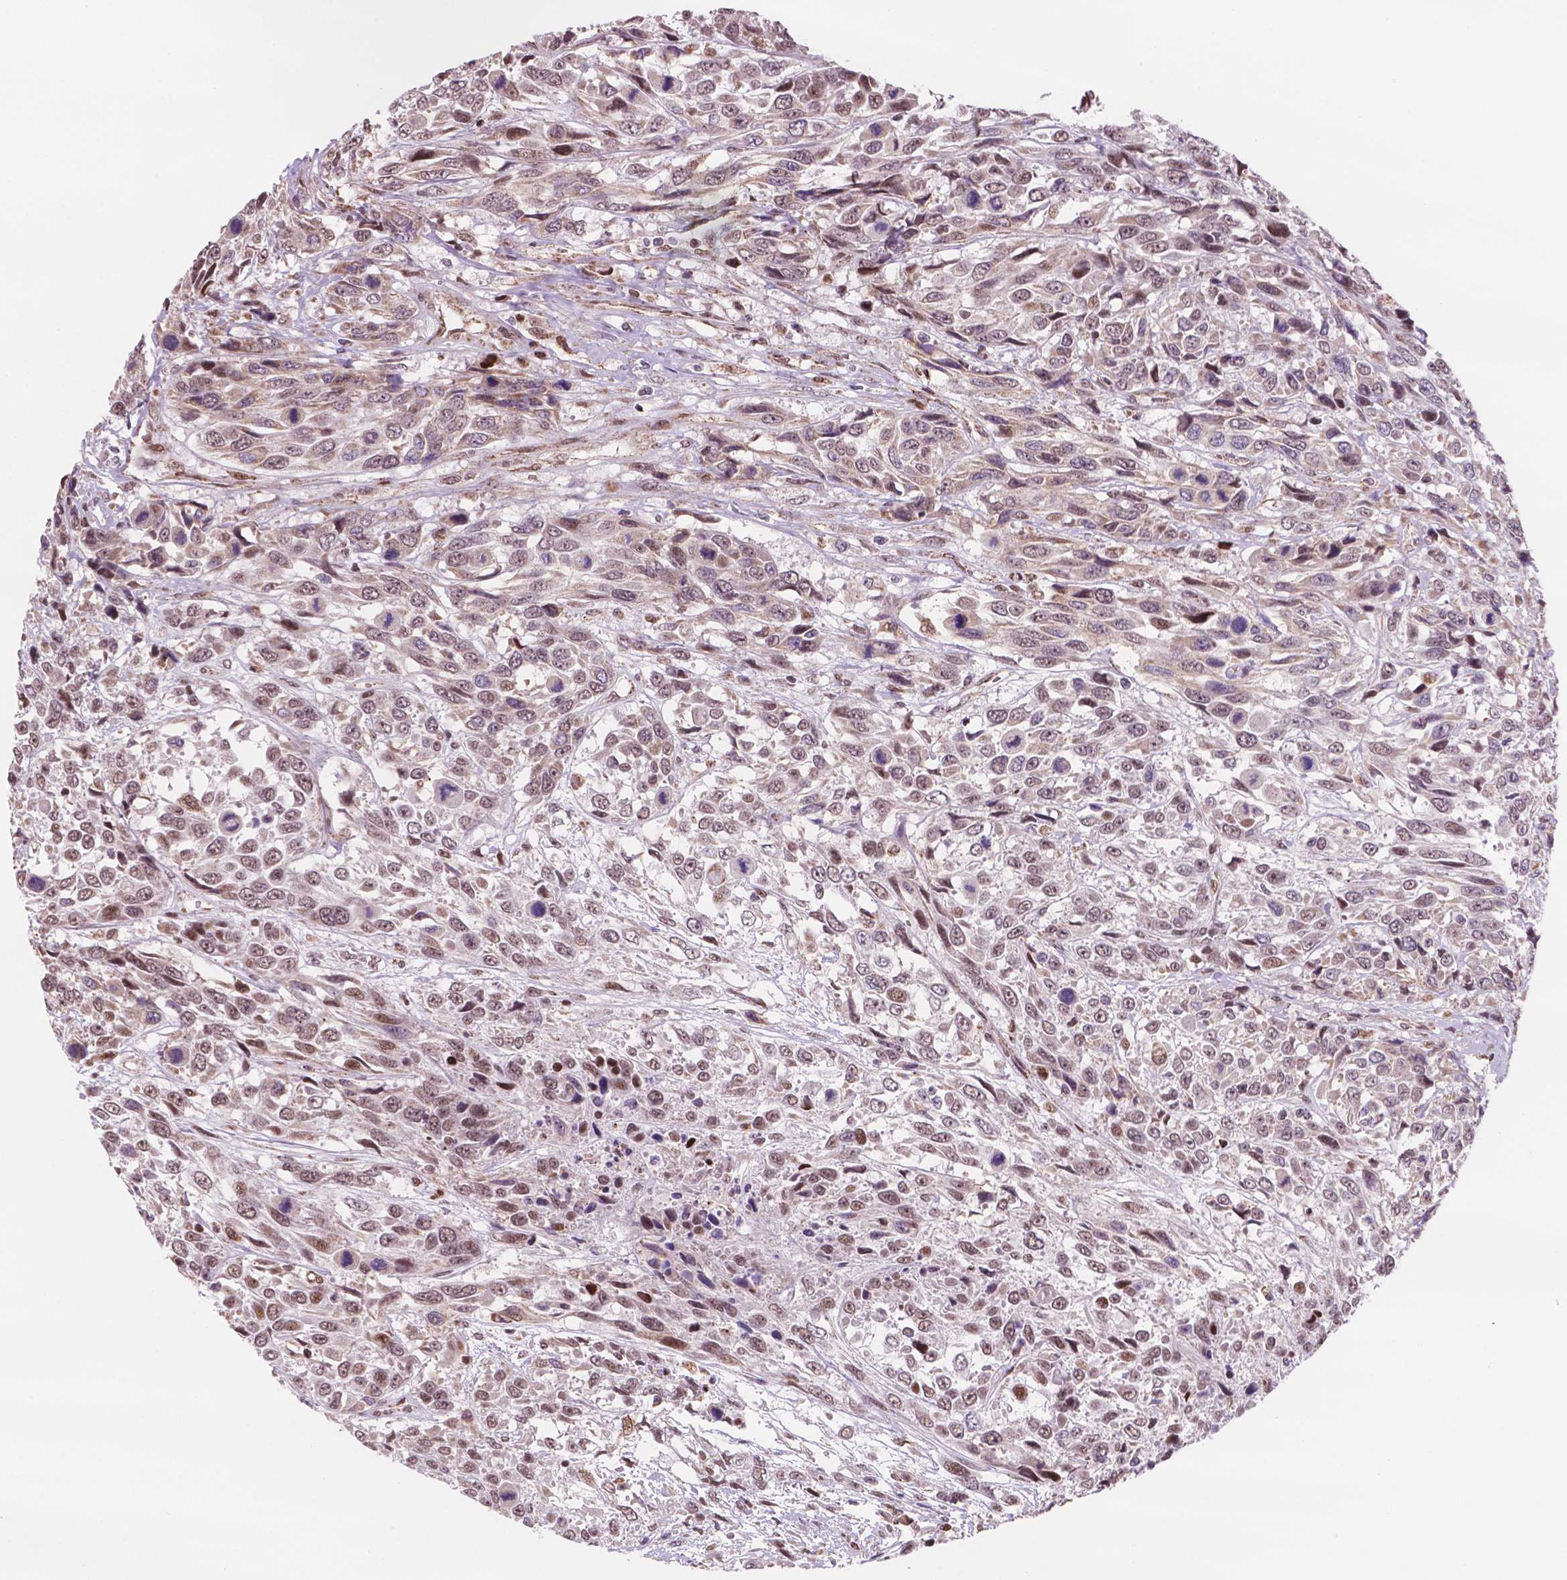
{"staining": {"intensity": "weak", "quantity": ">75%", "location": "cytoplasmic/membranous,nuclear"}, "tissue": "urothelial cancer", "cell_type": "Tumor cells", "image_type": "cancer", "snomed": [{"axis": "morphology", "description": "Urothelial carcinoma, High grade"}, {"axis": "topography", "description": "Urinary bladder"}], "caption": "Immunohistochemical staining of urothelial cancer reveals low levels of weak cytoplasmic/membranous and nuclear protein staining in about >75% of tumor cells.", "gene": "NDUFA10", "patient": {"sex": "female", "age": 70}}